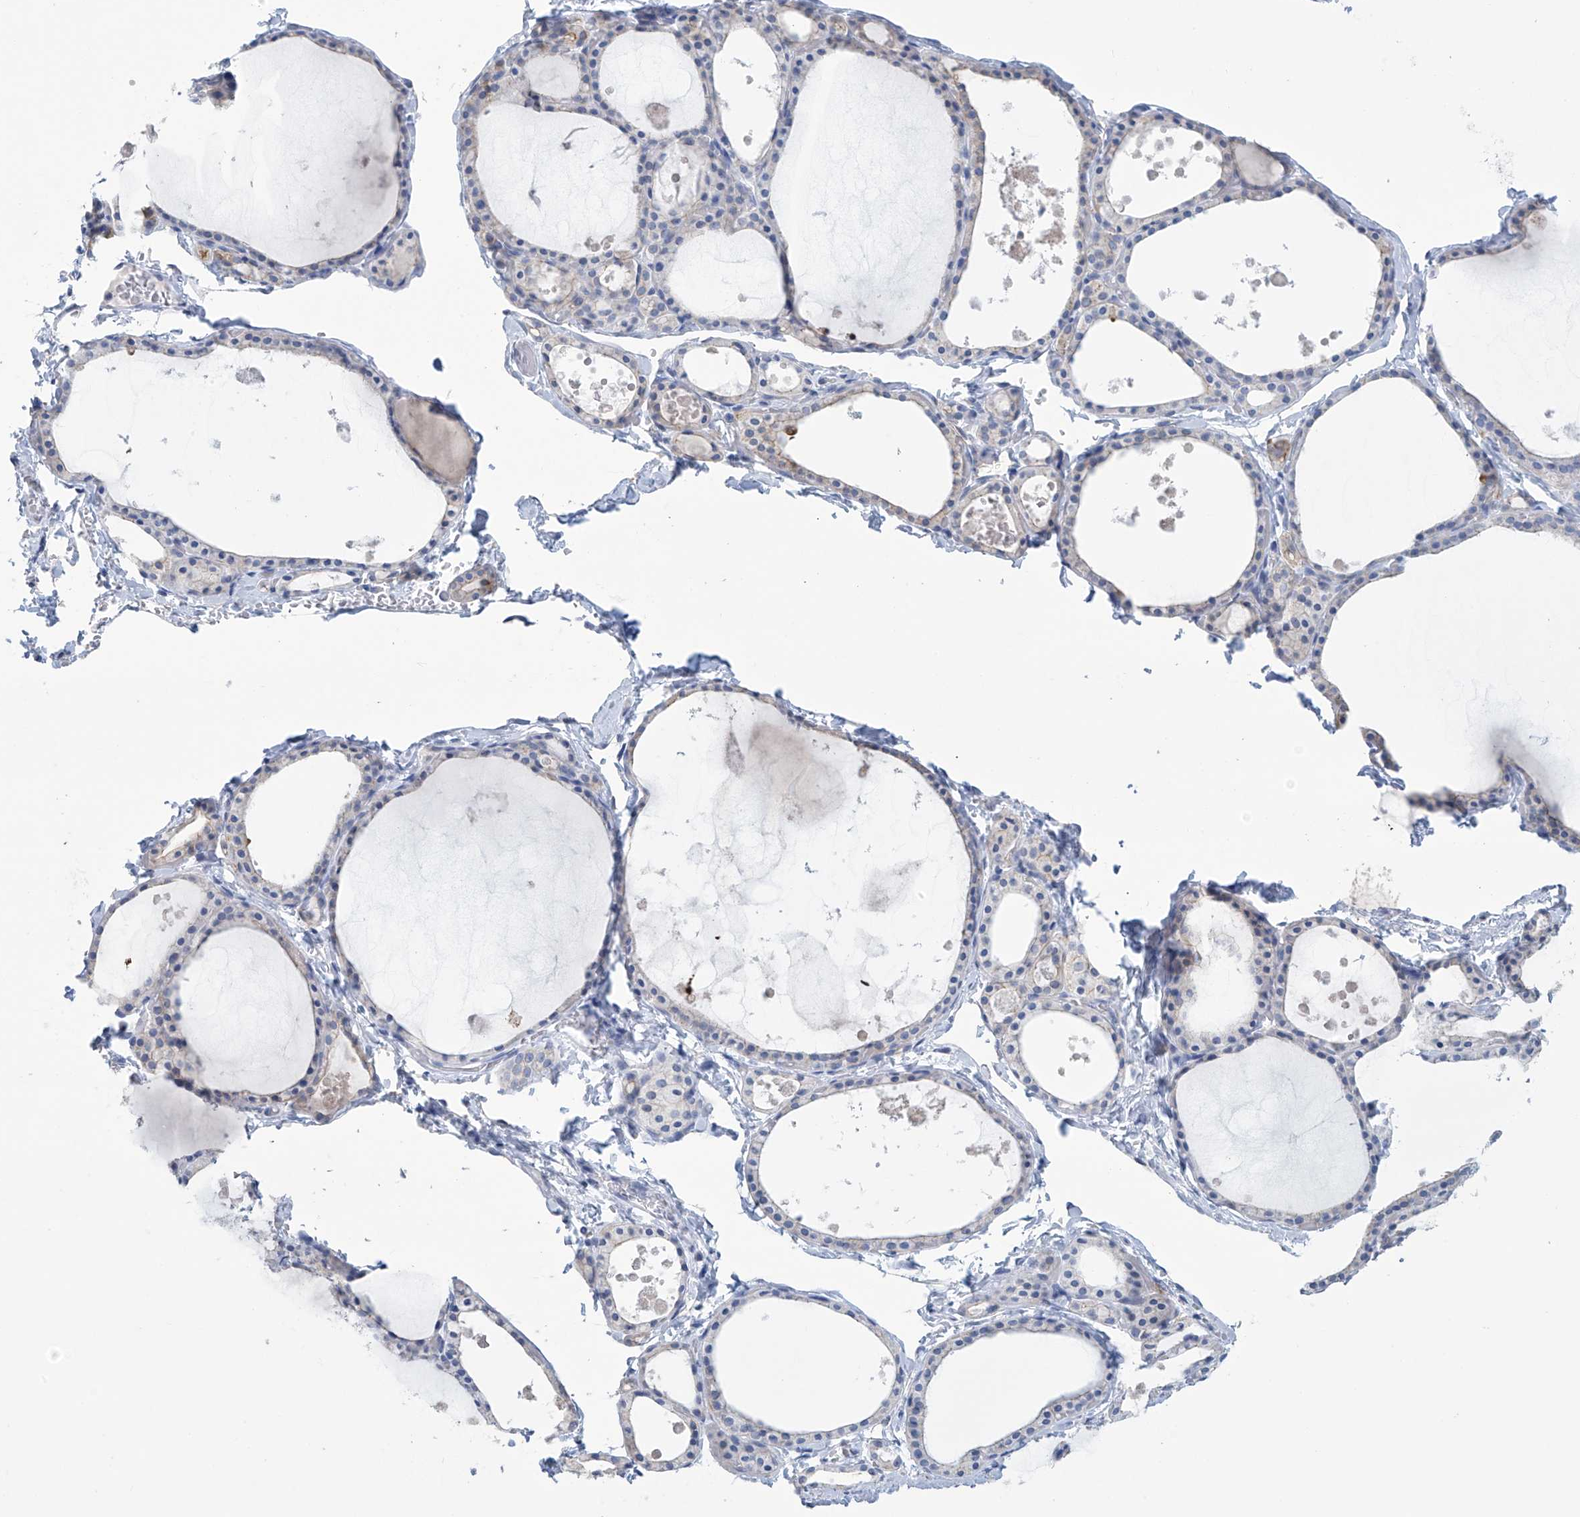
{"staining": {"intensity": "negative", "quantity": "none", "location": "none"}, "tissue": "thyroid gland", "cell_type": "Glandular cells", "image_type": "normal", "snomed": [{"axis": "morphology", "description": "Normal tissue, NOS"}, {"axis": "topography", "description": "Thyroid gland"}], "caption": "This is an IHC photomicrograph of normal thyroid gland. There is no positivity in glandular cells.", "gene": "DSP", "patient": {"sex": "male", "age": 56}}